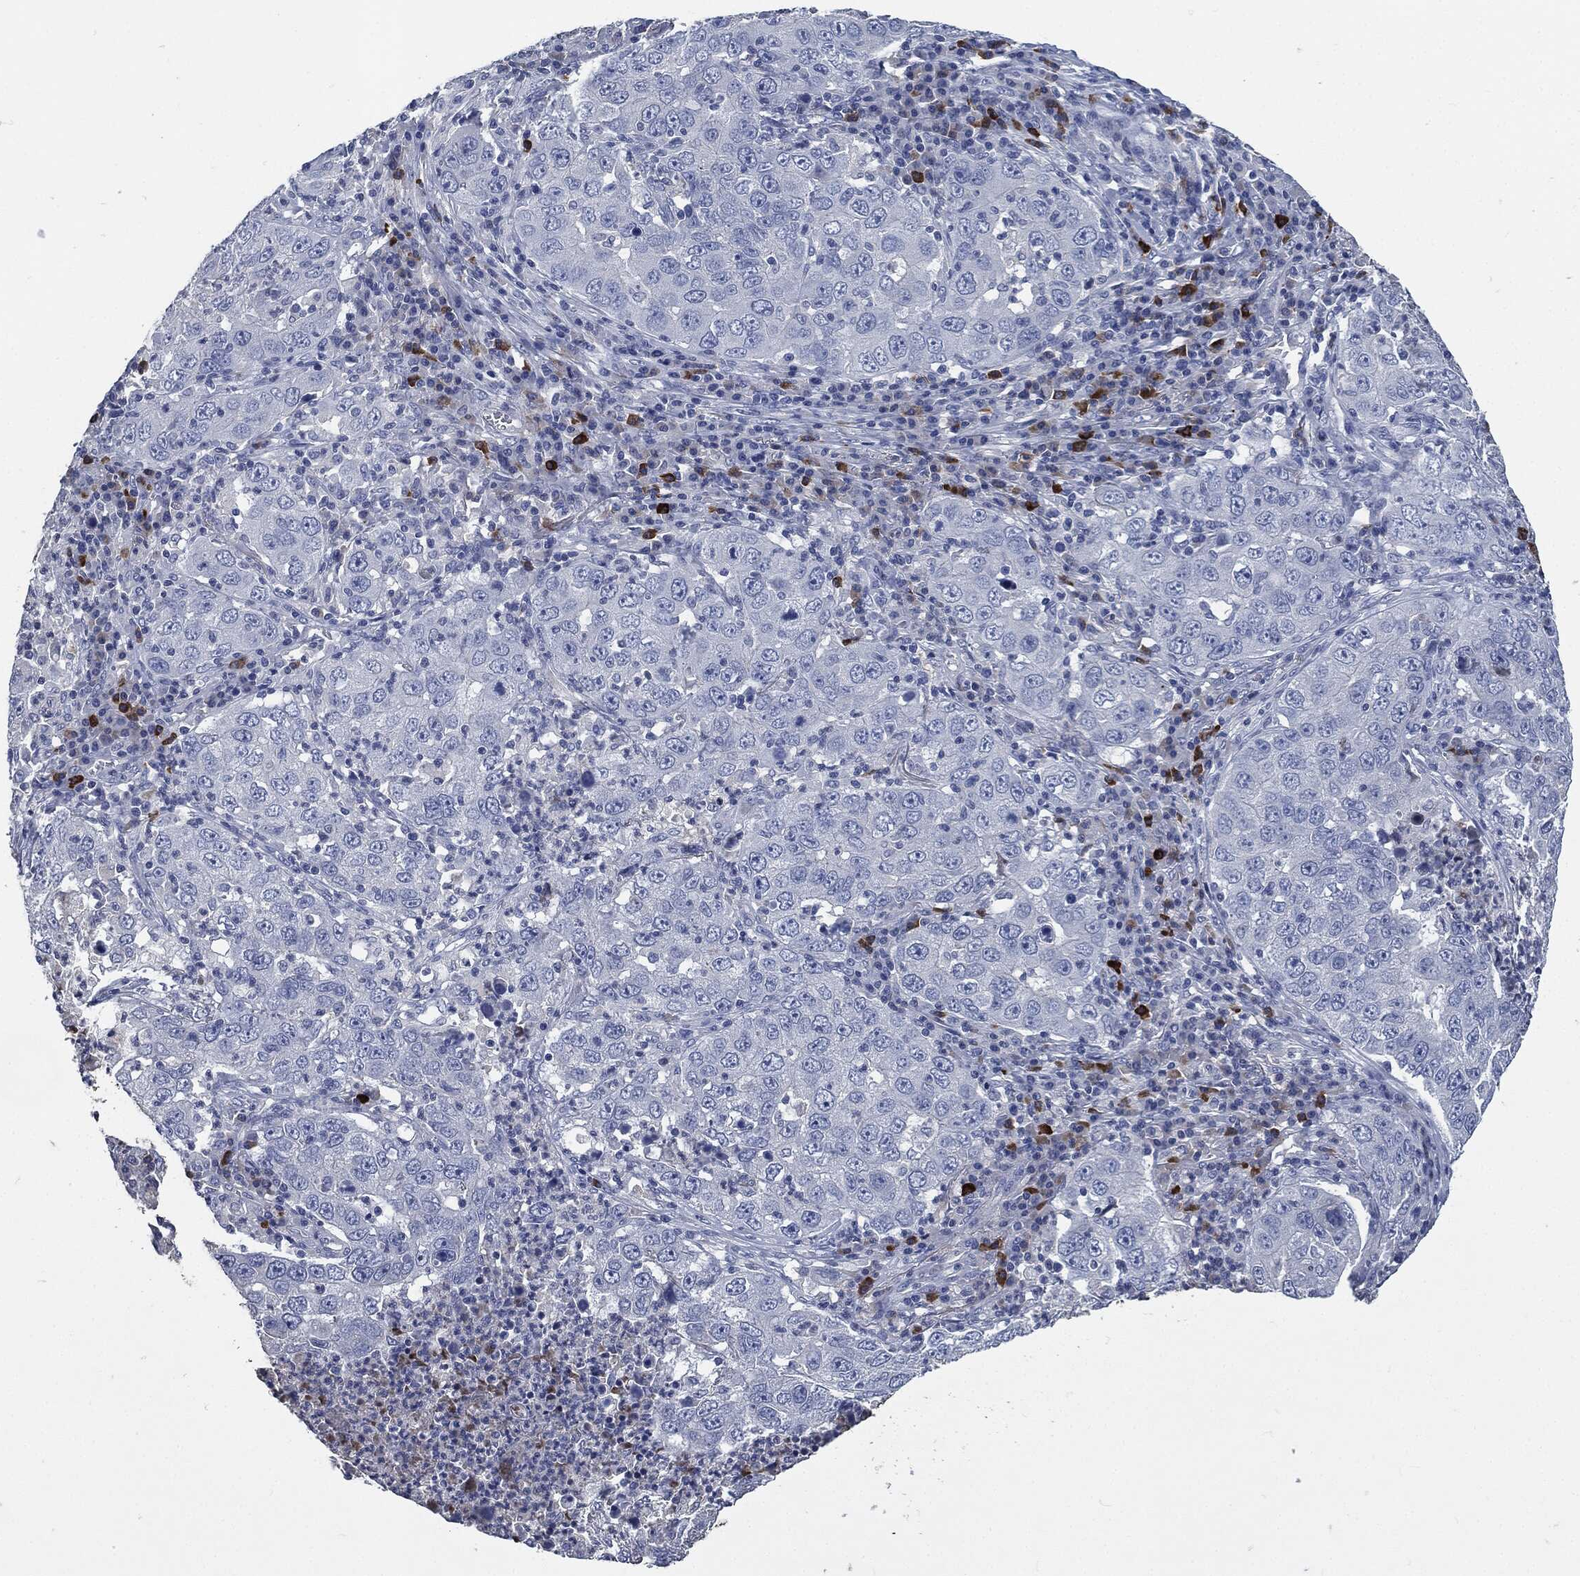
{"staining": {"intensity": "negative", "quantity": "none", "location": "none"}, "tissue": "lung cancer", "cell_type": "Tumor cells", "image_type": "cancer", "snomed": [{"axis": "morphology", "description": "Adenocarcinoma, NOS"}, {"axis": "topography", "description": "Lung"}], "caption": "High magnification brightfield microscopy of lung cancer (adenocarcinoma) stained with DAB (3,3'-diaminobenzidine) (brown) and counterstained with hematoxylin (blue): tumor cells show no significant expression.", "gene": "CD27", "patient": {"sex": "male", "age": 73}}